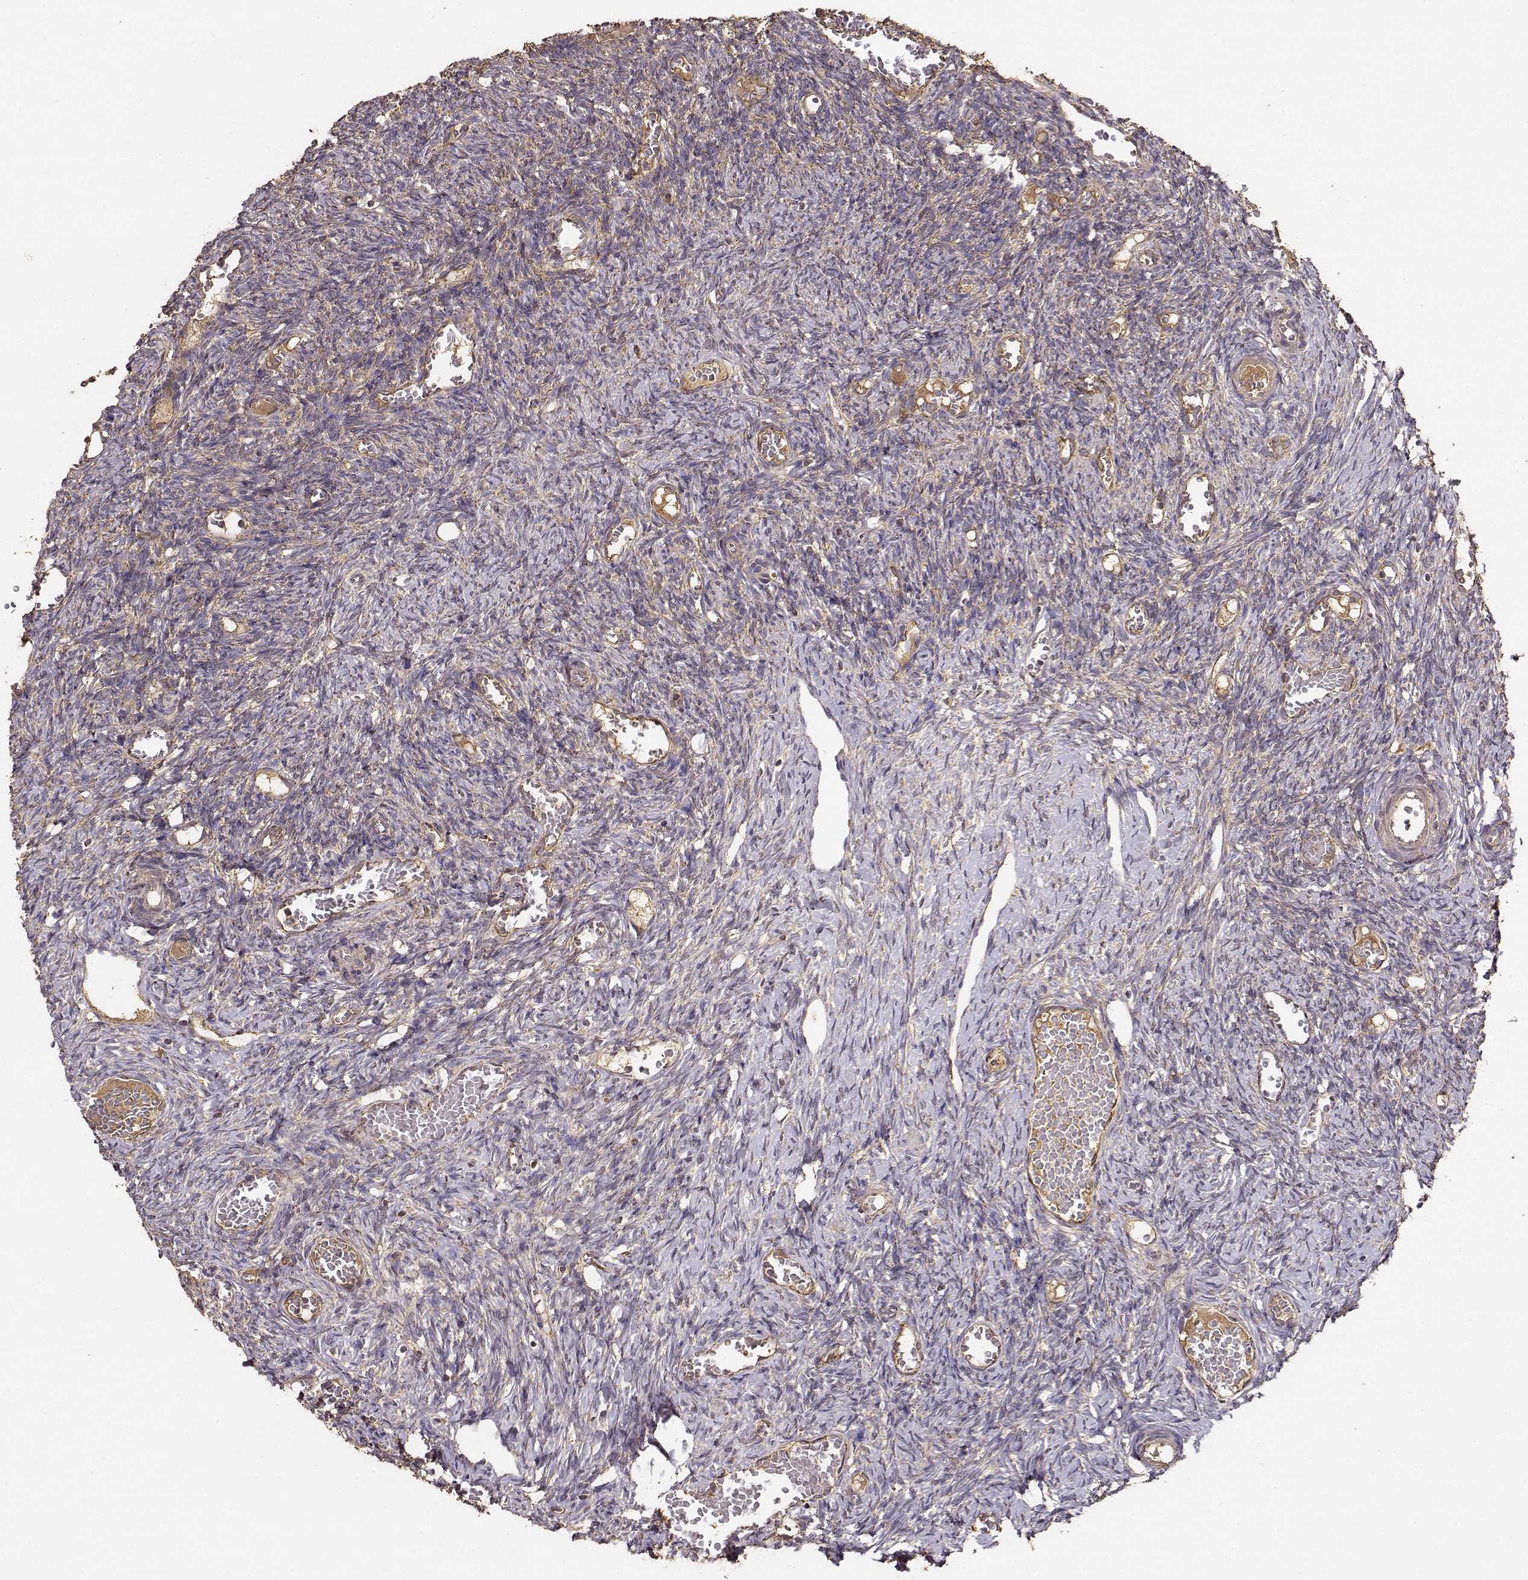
{"staining": {"intensity": "weak", "quantity": "25%-75%", "location": "cytoplasmic/membranous"}, "tissue": "ovary", "cell_type": "Ovarian stroma cells", "image_type": "normal", "snomed": [{"axis": "morphology", "description": "Normal tissue, NOS"}, {"axis": "topography", "description": "Ovary"}], "caption": "High-power microscopy captured an immunohistochemistry histopathology image of unremarkable ovary, revealing weak cytoplasmic/membranous positivity in about 25%-75% of ovarian stroma cells.", "gene": "TARS3", "patient": {"sex": "female", "age": 39}}